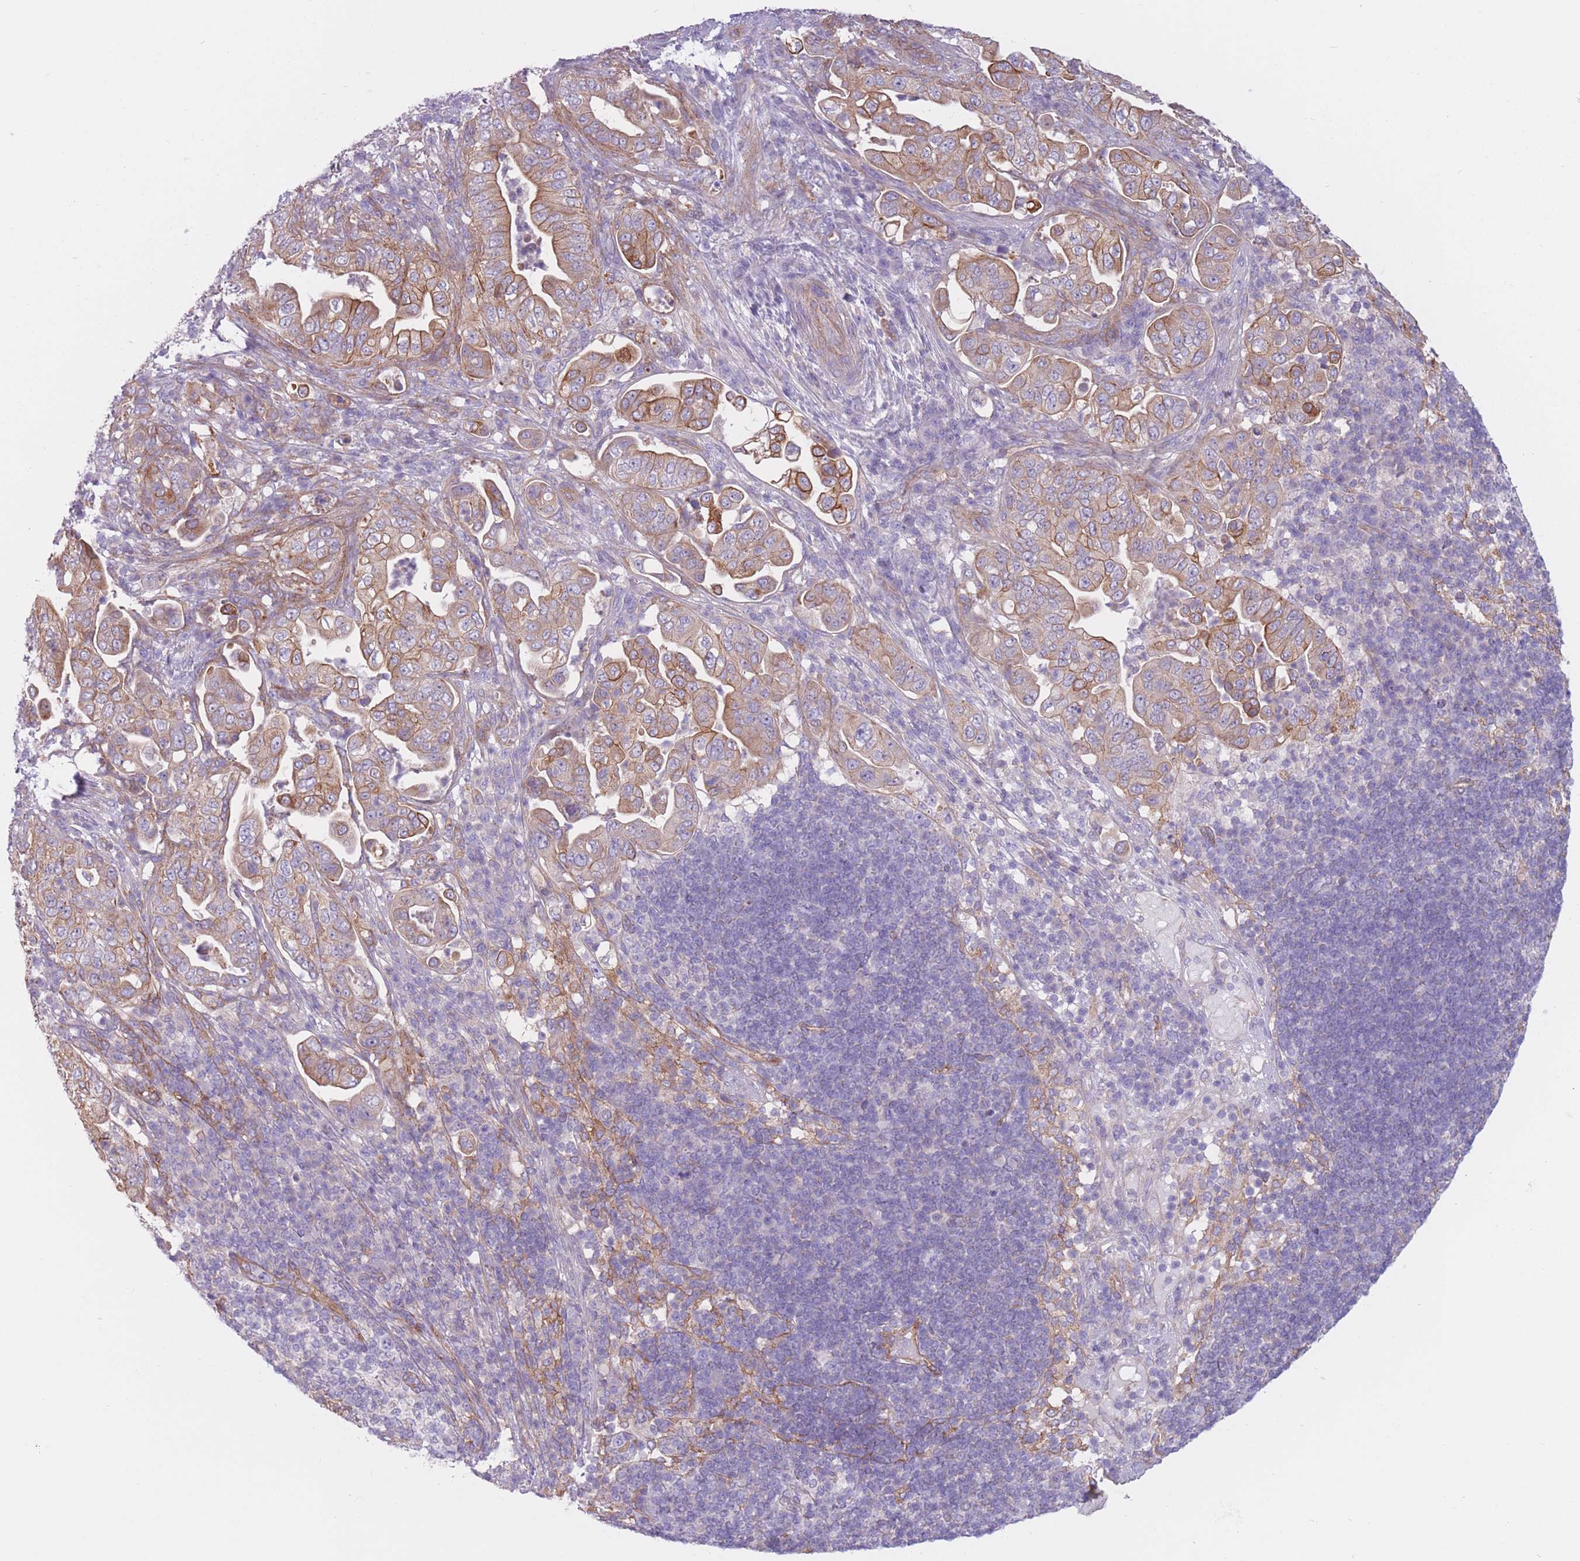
{"staining": {"intensity": "moderate", "quantity": ">75%", "location": "cytoplasmic/membranous"}, "tissue": "pancreatic cancer", "cell_type": "Tumor cells", "image_type": "cancer", "snomed": [{"axis": "morphology", "description": "Adenocarcinoma, NOS"}, {"axis": "topography", "description": "Pancreas"}], "caption": "Protein expression analysis of pancreatic cancer (adenocarcinoma) displays moderate cytoplasmic/membranous expression in approximately >75% of tumor cells.", "gene": "SERPINB3", "patient": {"sex": "female", "age": 63}}